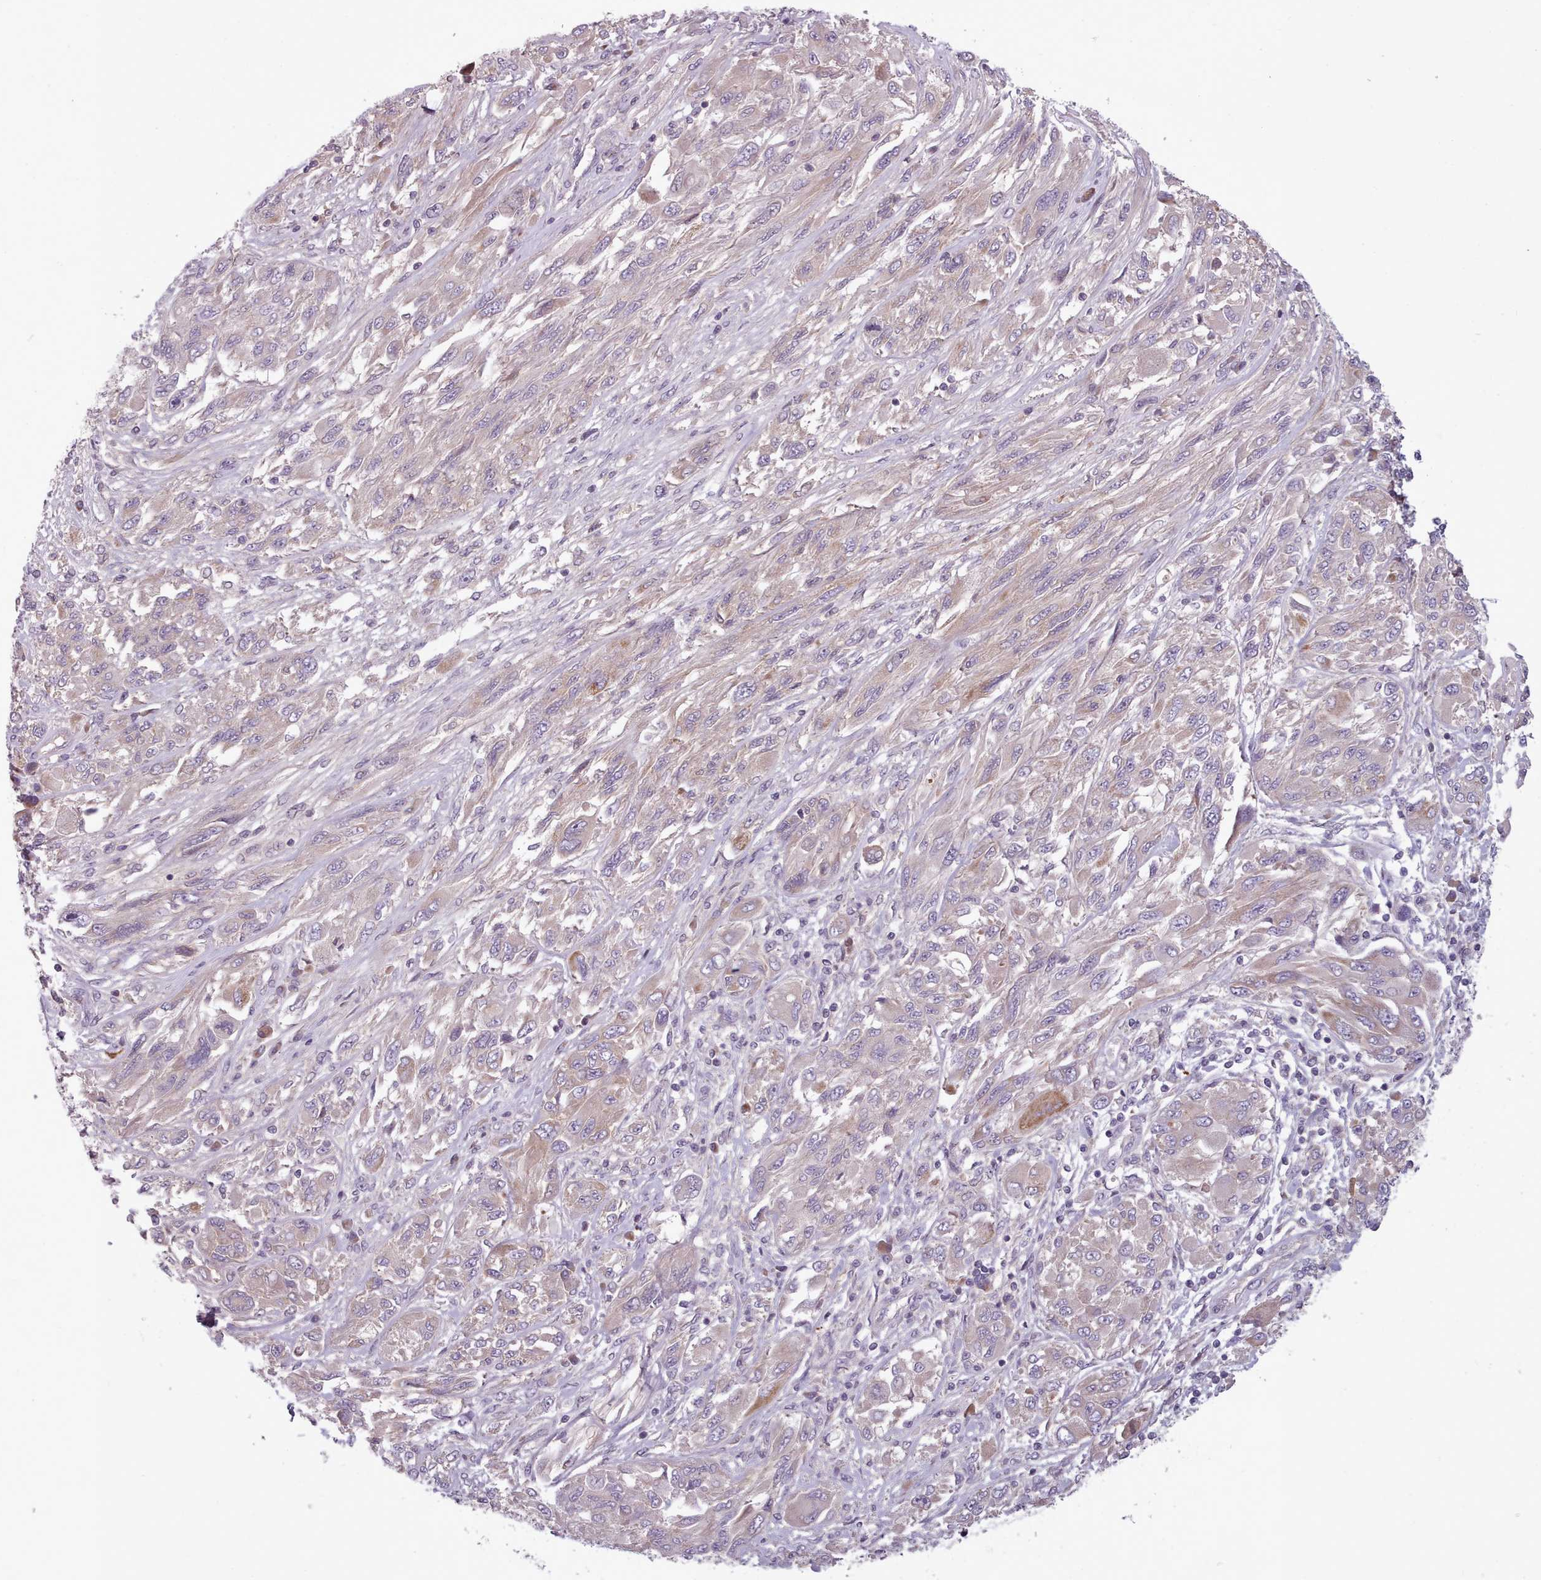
{"staining": {"intensity": "weak", "quantity": "25%-75%", "location": "cytoplasmic/membranous"}, "tissue": "melanoma", "cell_type": "Tumor cells", "image_type": "cancer", "snomed": [{"axis": "morphology", "description": "Malignant melanoma, NOS"}, {"axis": "topography", "description": "Skin"}], "caption": "A high-resolution image shows immunohistochemistry staining of melanoma, which demonstrates weak cytoplasmic/membranous positivity in about 25%-75% of tumor cells.", "gene": "LAPTM5", "patient": {"sex": "female", "age": 91}}